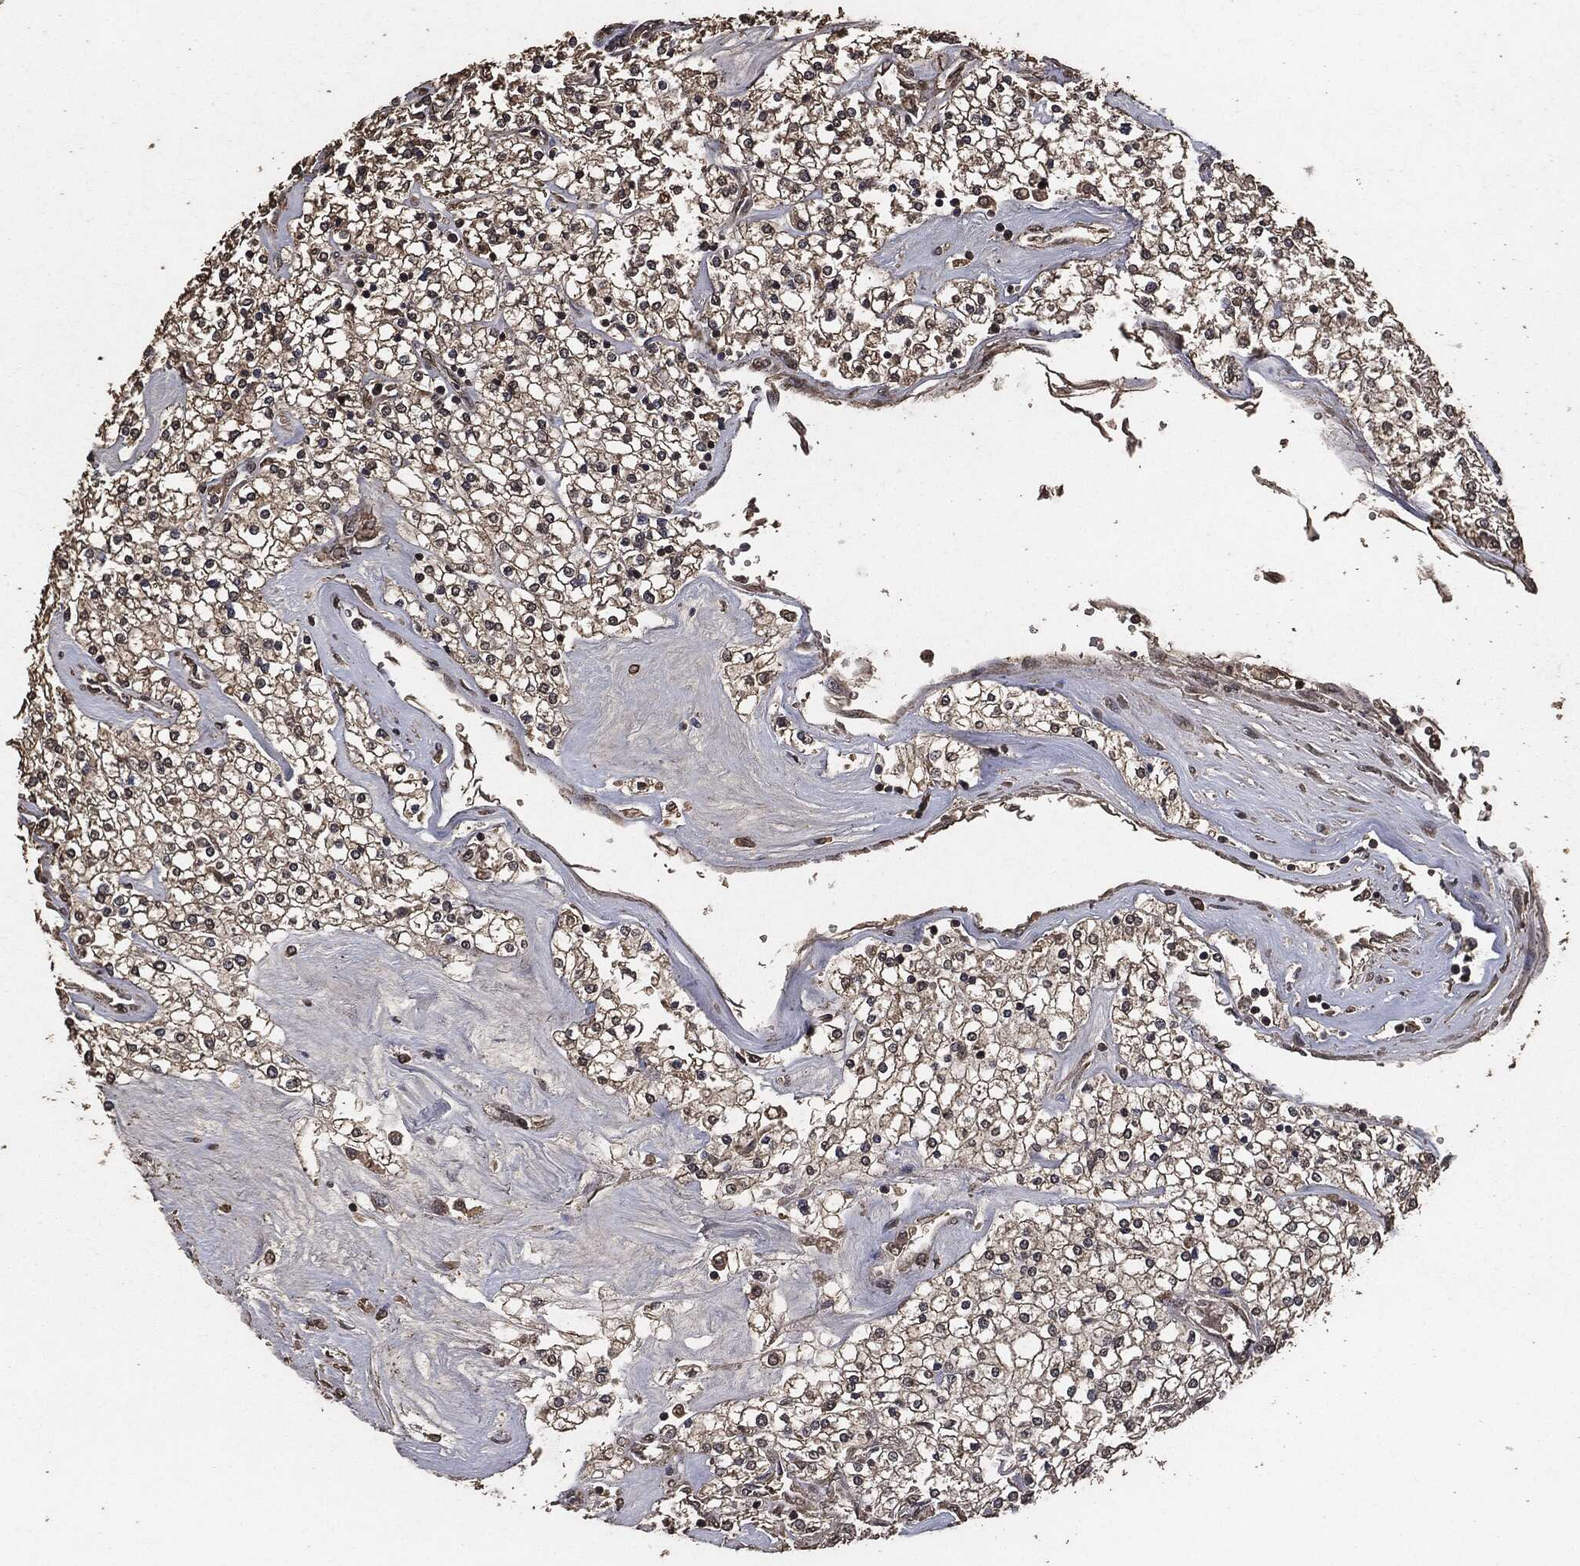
{"staining": {"intensity": "weak", "quantity": "25%-75%", "location": "cytoplasmic/membranous"}, "tissue": "renal cancer", "cell_type": "Tumor cells", "image_type": "cancer", "snomed": [{"axis": "morphology", "description": "Adenocarcinoma, NOS"}, {"axis": "topography", "description": "Kidney"}], "caption": "Immunohistochemical staining of adenocarcinoma (renal) demonstrates low levels of weak cytoplasmic/membranous positivity in about 25%-75% of tumor cells.", "gene": "AKT1S1", "patient": {"sex": "male", "age": 80}}